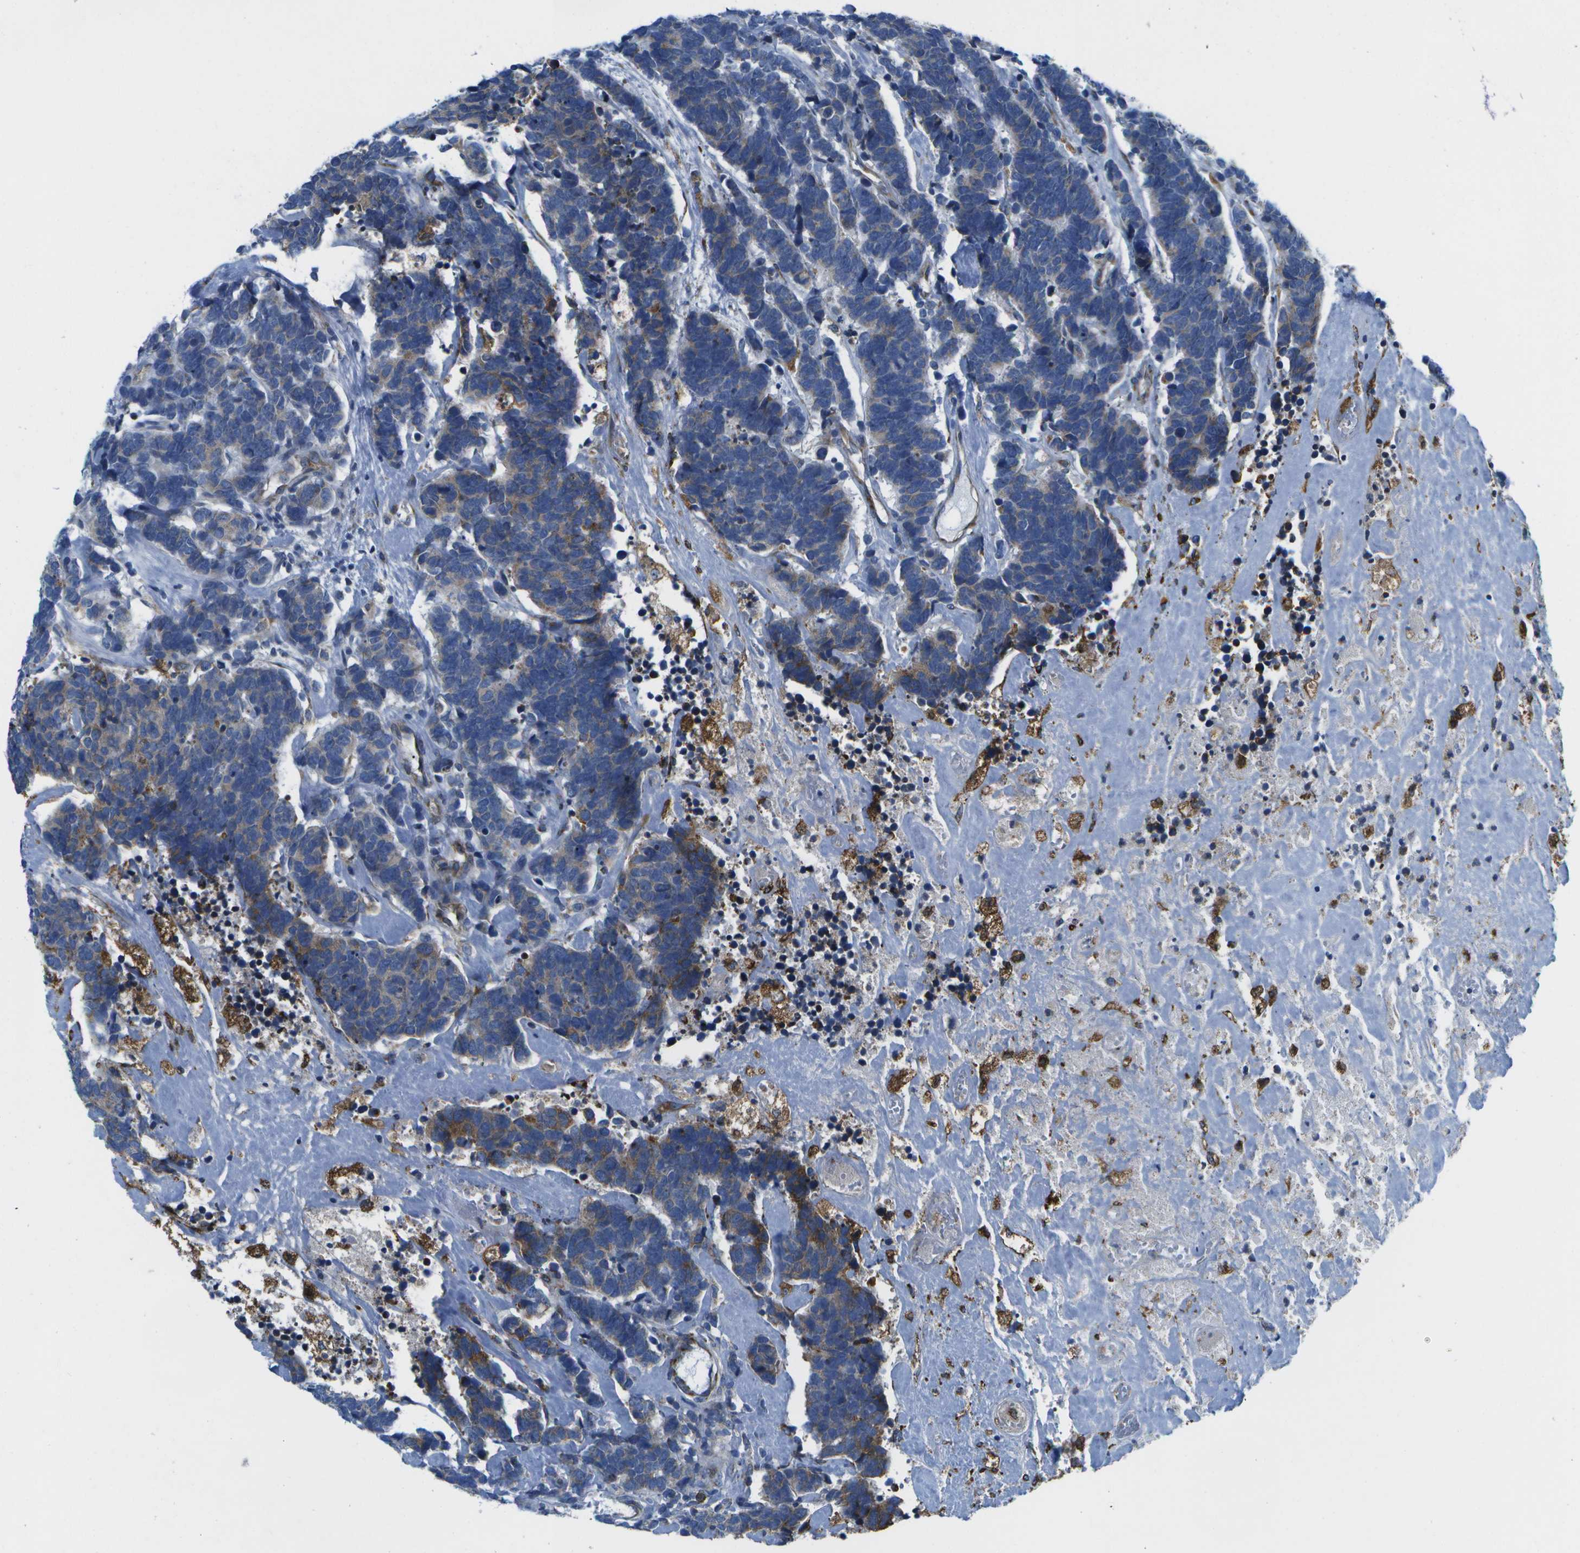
{"staining": {"intensity": "moderate", "quantity": "<25%", "location": "cytoplasmic/membranous"}, "tissue": "carcinoid", "cell_type": "Tumor cells", "image_type": "cancer", "snomed": [{"axis": "morphology", "description": "Carcinoma, NOS"}, {"axis": "morphology", "description": "Carcinoid, malignant, NOS"}, {"axis": "topography", "description": "Urinary bladder"}], "caption": "DAB immunohistochemical staining of human carcinoid shows moderate cytoplasmic/membranous protein staining in about <25% of tumor cells.", "gene": "GDF5", "patient": {"sex": "male", "age": 57}}